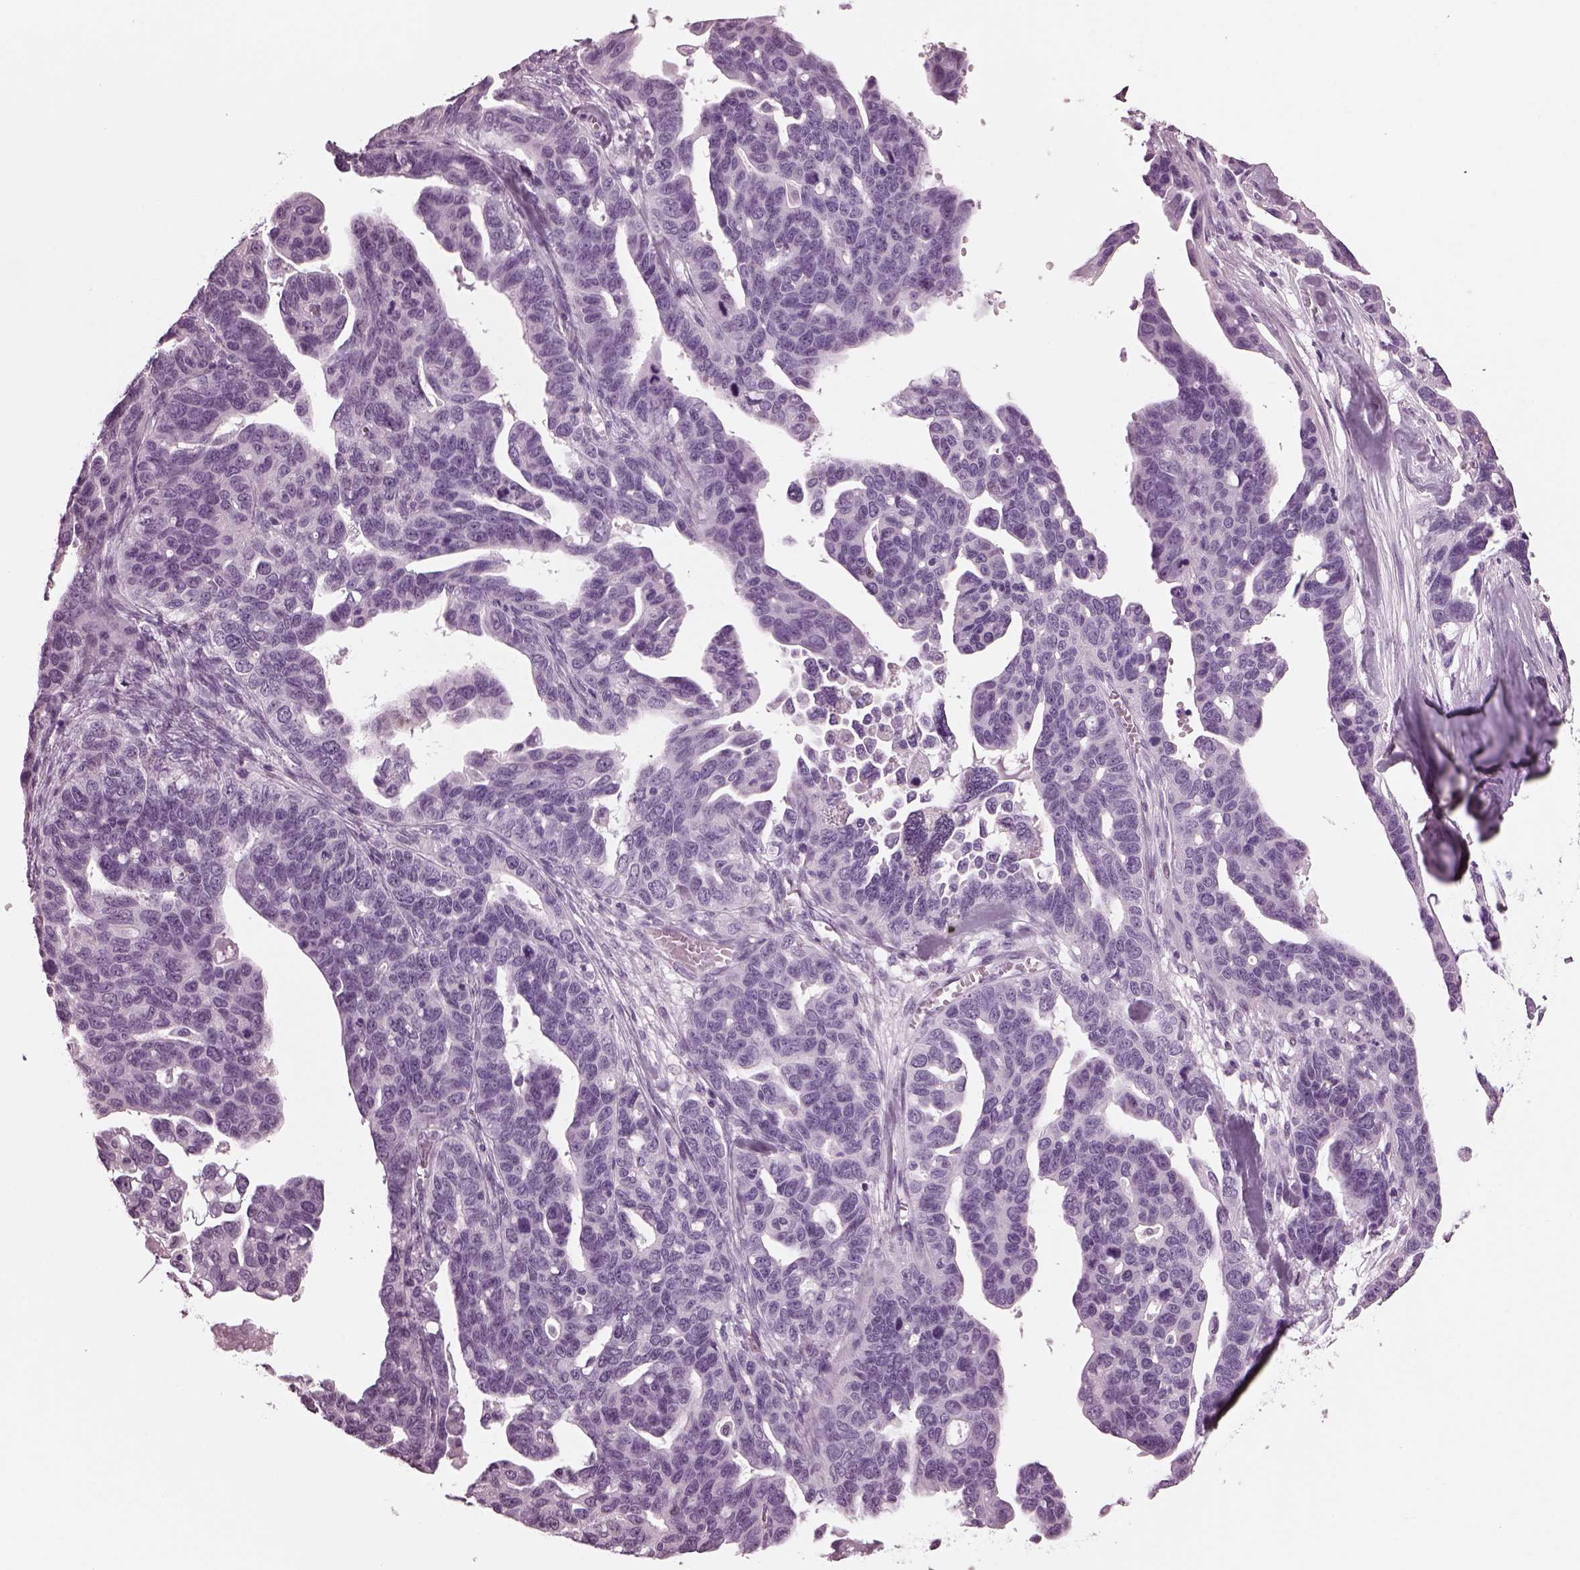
{"staining": {"intensity": "negative", "quantity": "none", "location": "none"}, "tissue": "ovarian cancer", "cell_type": "Tumor cells", "image_type": "cancer", "snomed": [{"axis": "morphology", "description": "Cystadenocarcinoma, serous, NOS"}, {"axis": "topography", "description": "Ovary"}], "caption": "IHC photomicrograph of neoplastic tissue: human ovarian cancer (serous cystadenocarcinoma) stained with DAB (3,3'-diaminobenzidine) exhibits no significant protein expression in tumor cells.", "gene": "TPPP2", "patient": {"sex": "female", "age": 69}}